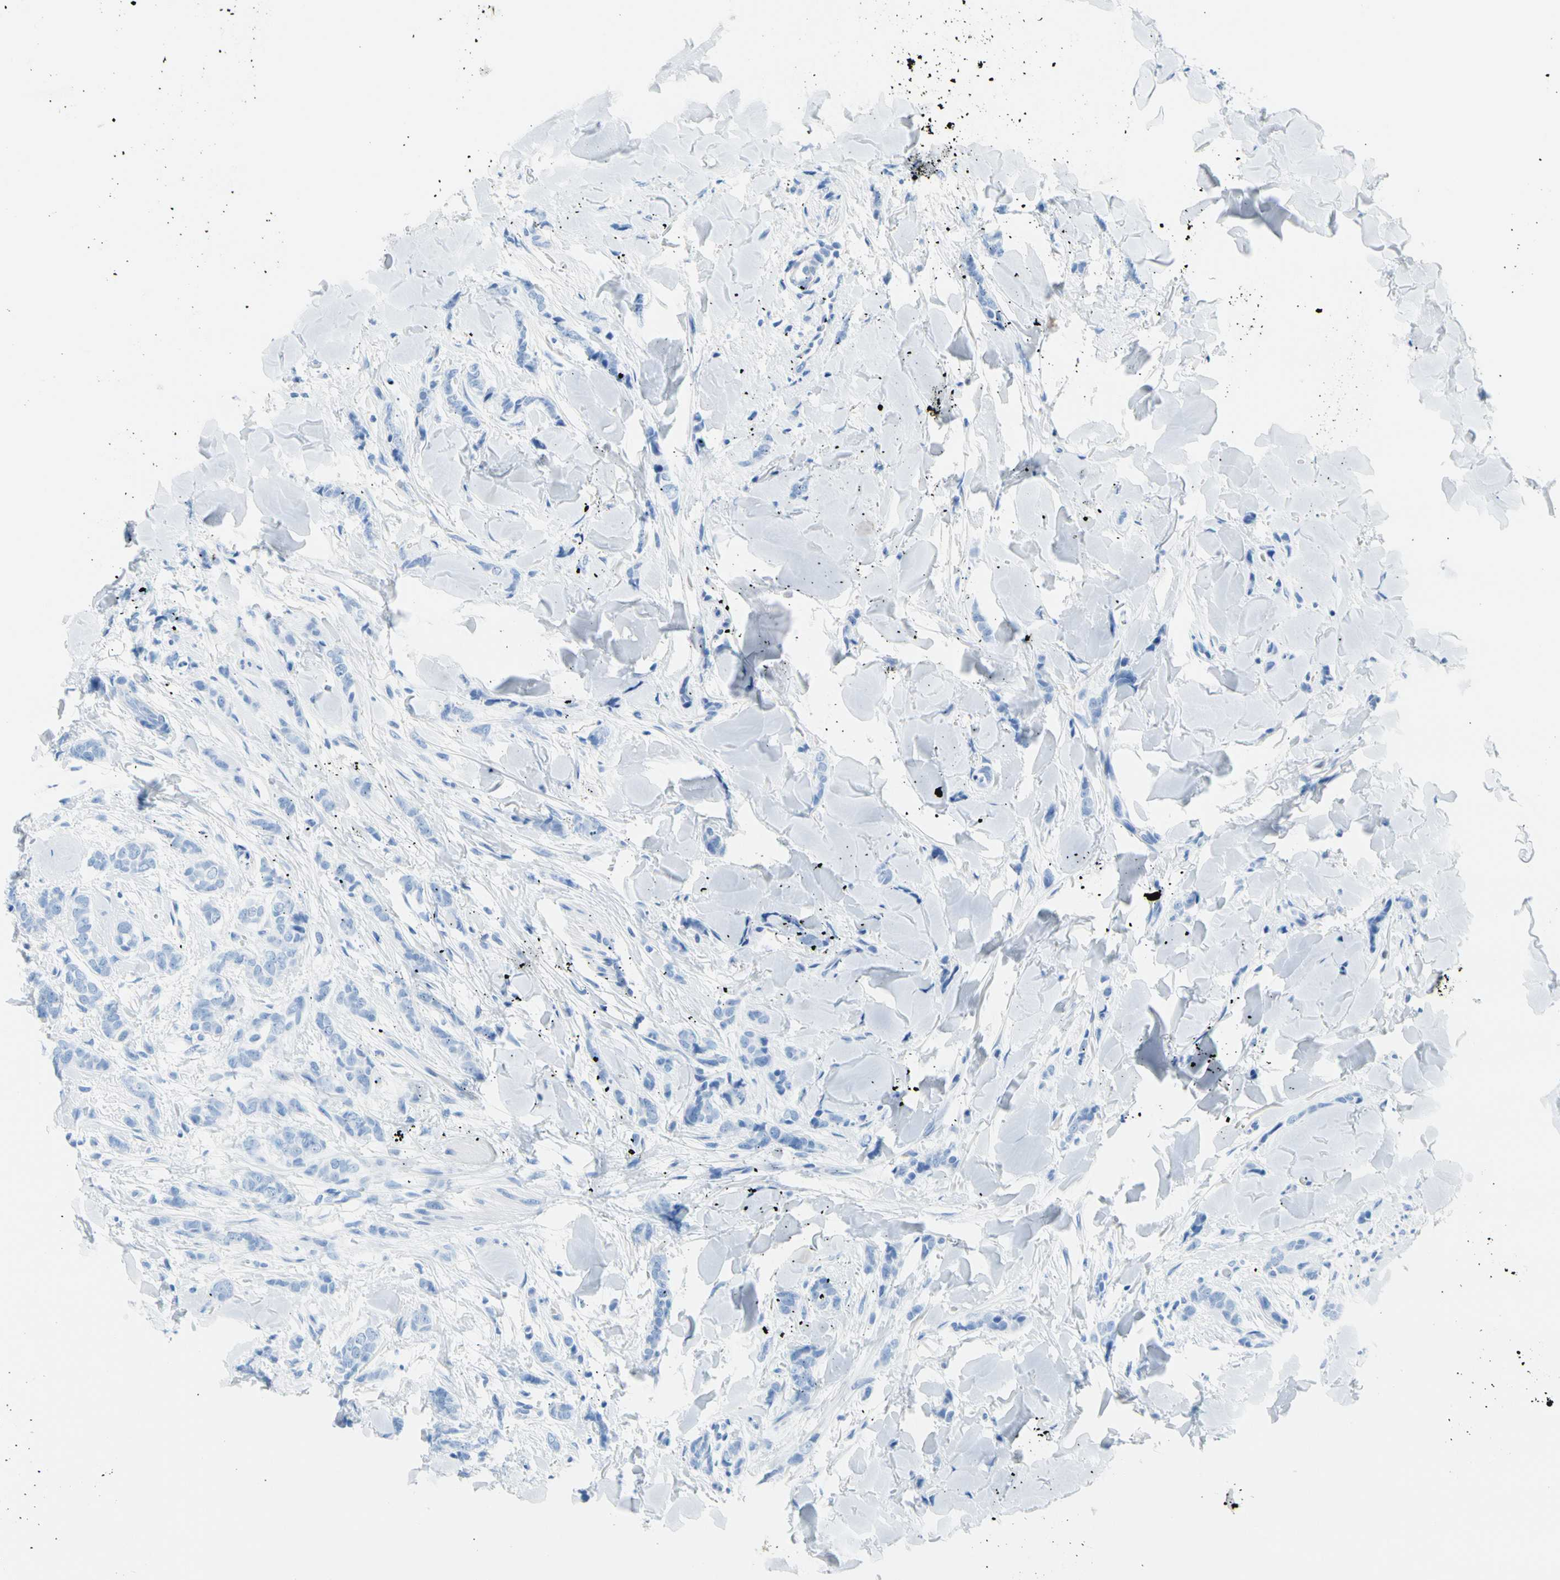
{"staining": {"intensity": "negative", "quantity": "none", "location": "none"}, "tissue": "breast cancer", "cell_type": "Tumor cells", "image_type": "cancer", "snomed": [{"axis": "morphology", "description": "Lobular carcinoma"}, {"axis": "topography", "description": "Skin"}, {"axis": "topography", "description": "Breast"}], "caption": "IHC of human breast cancer (lobular carcinoma) shows no positivity in tumor cells.", "gene": "CEL", "patient": {"sex": "female", "age": 46}}